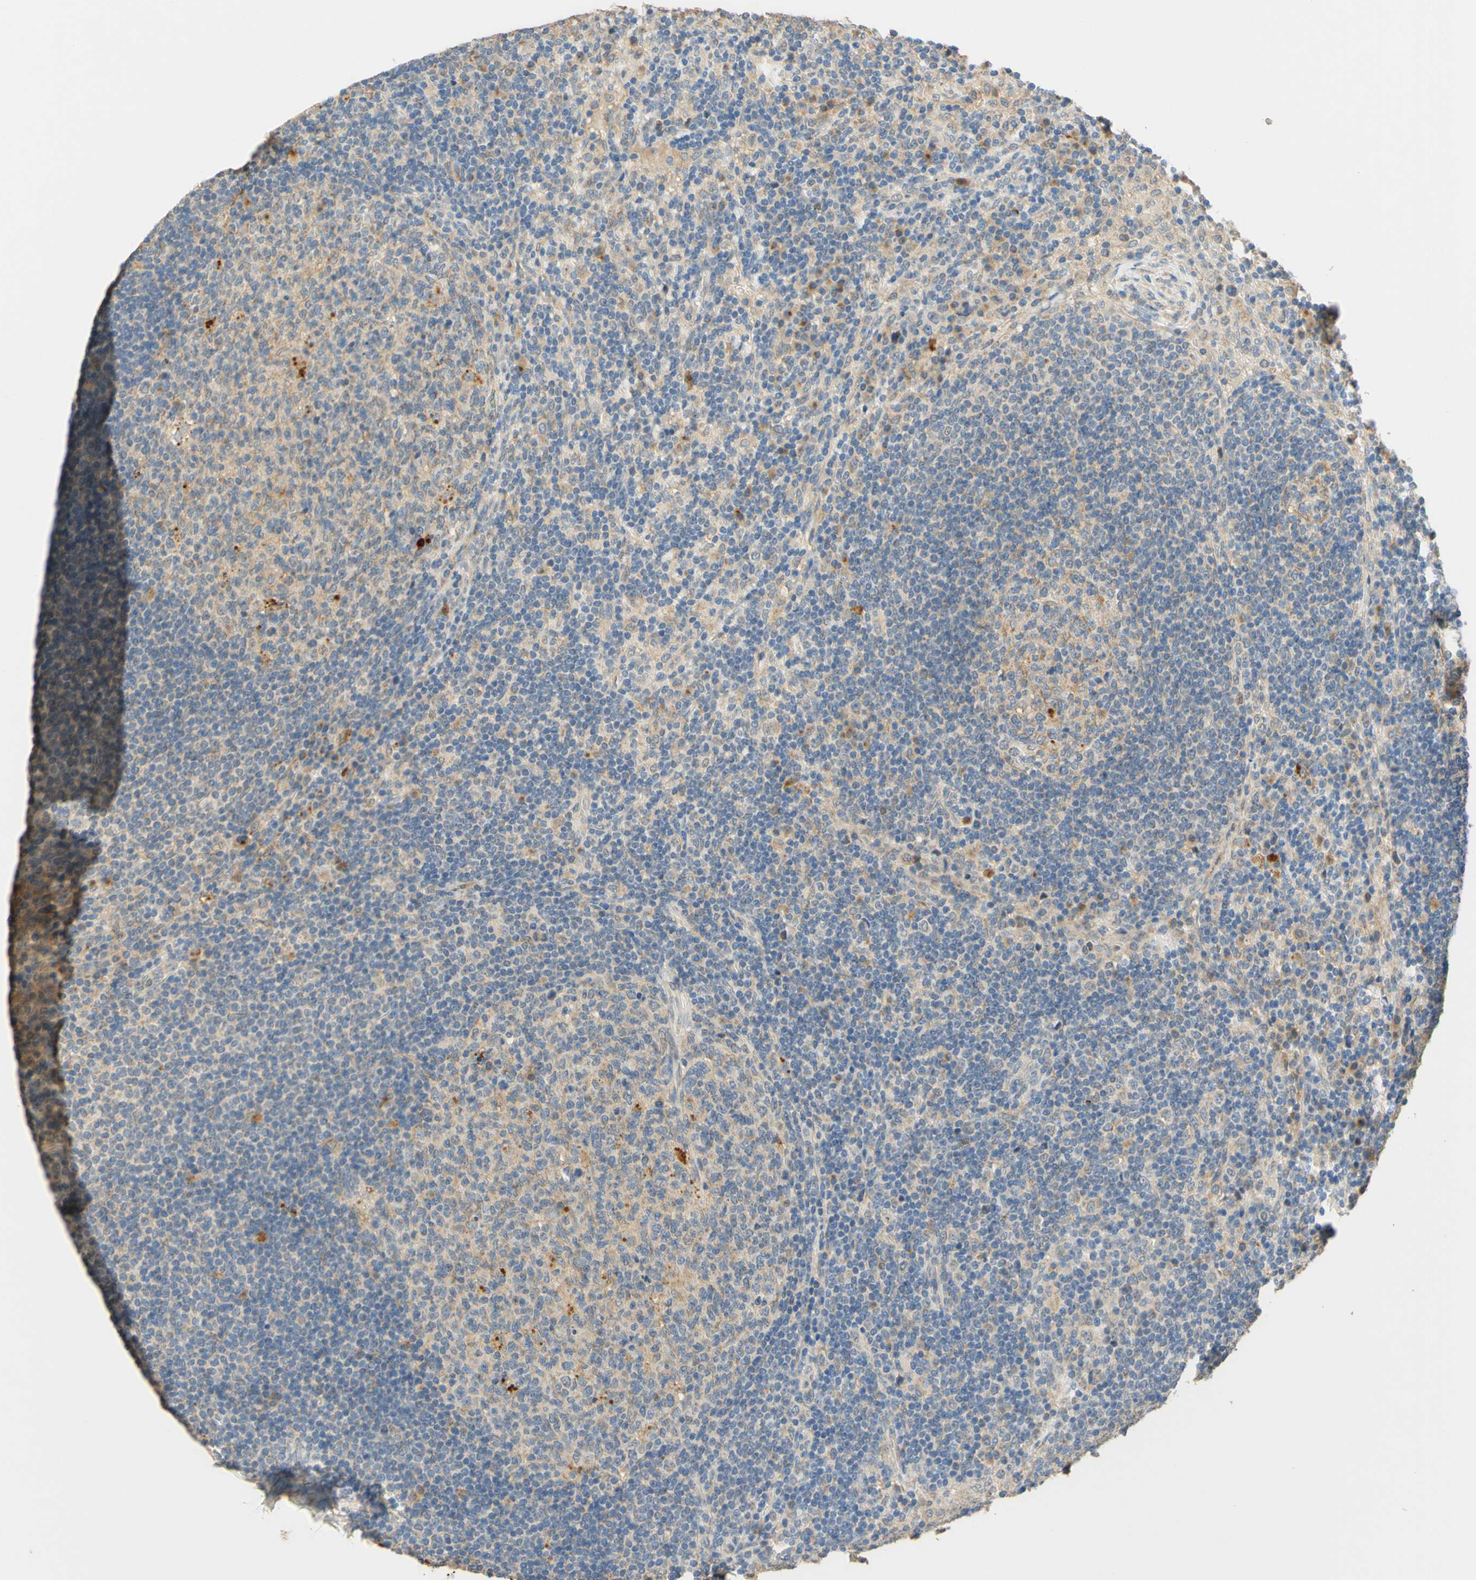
{"staining": {"intensity": "weak", "quantity": ">75%", "location": "cytoplasmic/membranous"}, "tissue": "lymph node", "cell_type": "Germinal center cells", "image_type": "normal", "snomed": [{"axis": "morphology", "description": "Normal tissue, NOS"}, {"axis": "topography", "description": "Lymph node"}], "caption": "This image demonstrates benign lymph node stained with immunohistochemistry to label a protein in brown. The cytoplasmic/membranous of germinal center cells show weak positivity for the protein. Nuclei are counter-stained blue.", "gene": "ENTREP2", "patient": {"sex": "female", "age": 53}}